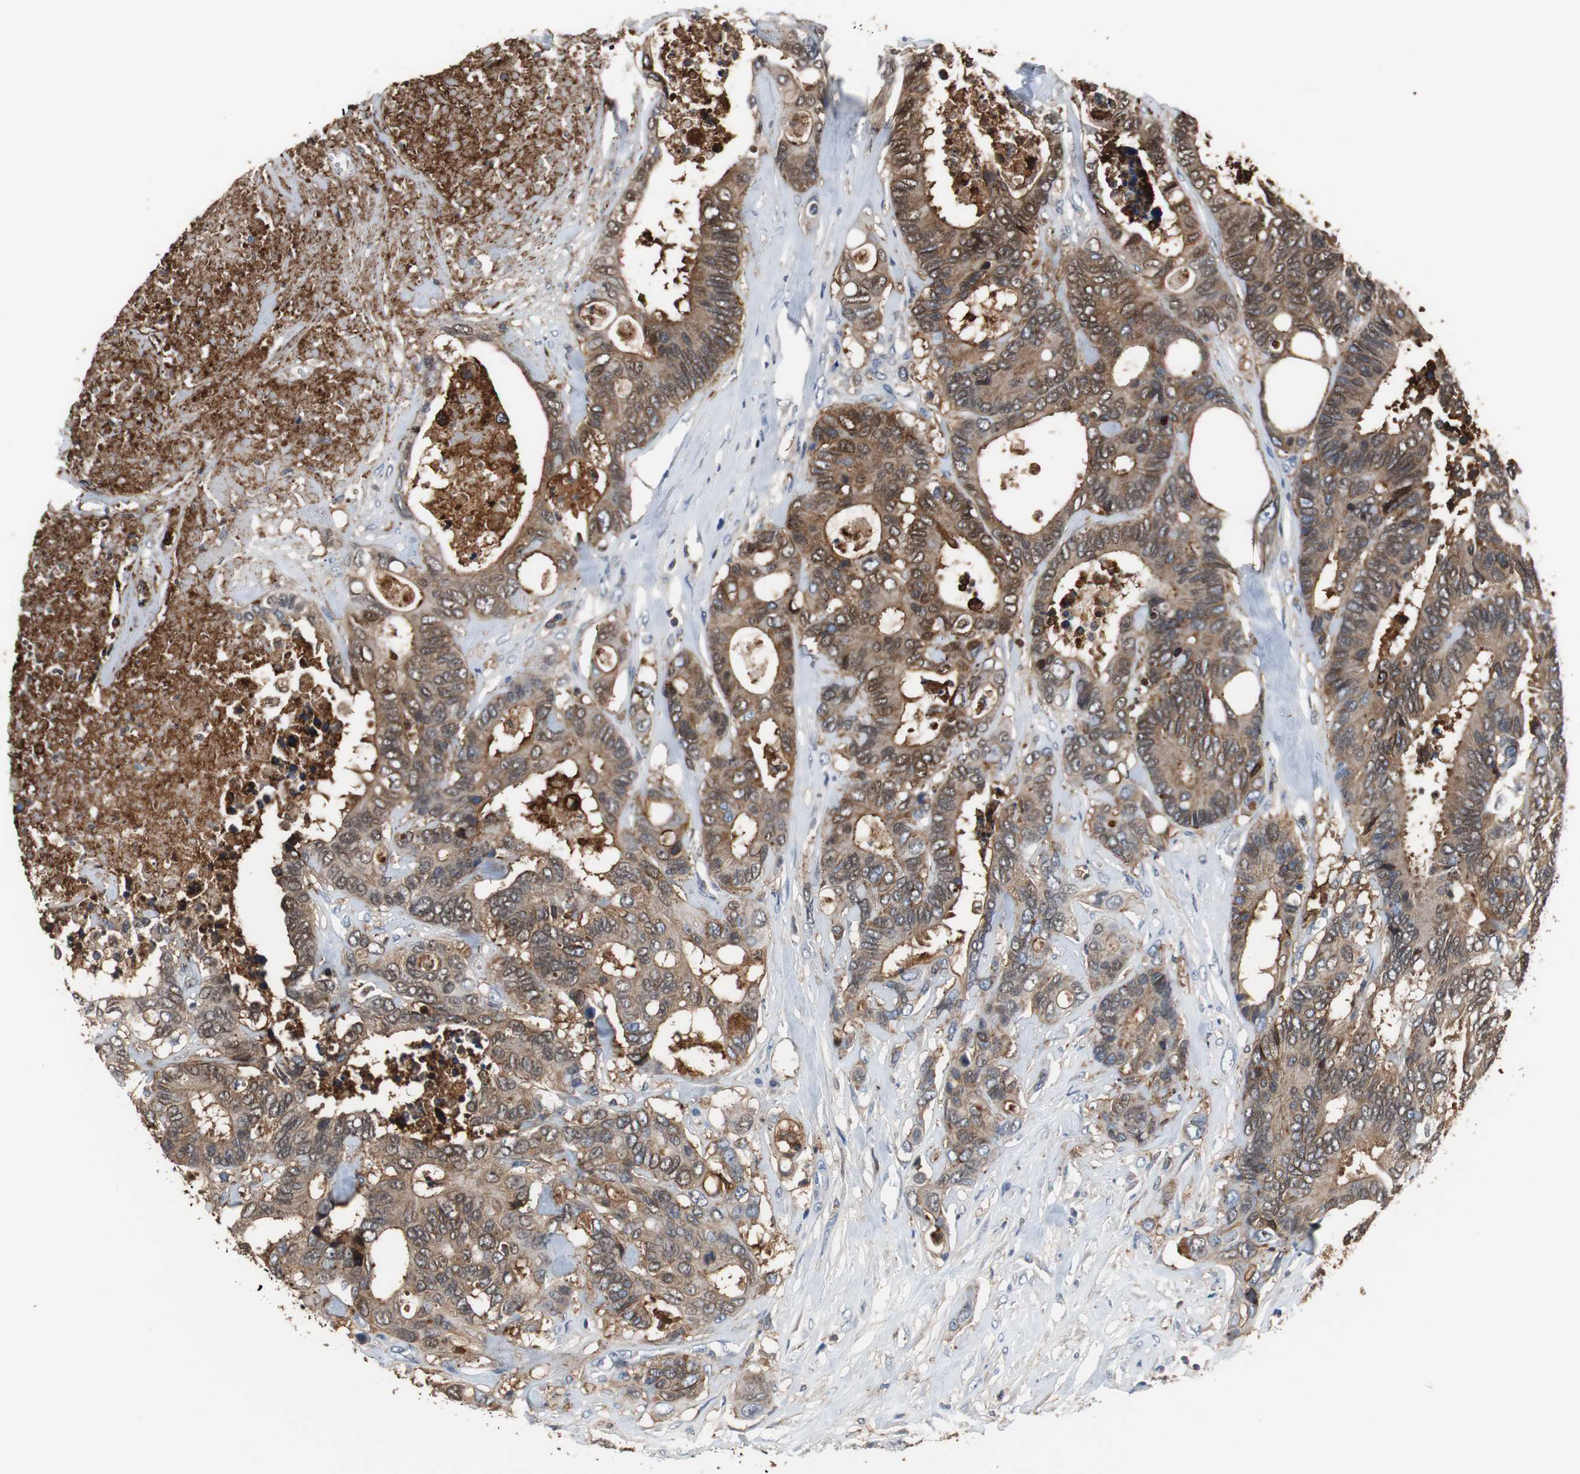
{"staining": {"intensity": "moderate", "quantity": ">75%", "location": "cytoplasmic/membranous"}, "tissue": "colorectal cancer", "cell_type": "Tumor cells", "image_type": "cancer", "snomed": [{"axis": "morphology", "description": "Adenocarcinoma, NOS"}, {"axis": "topography", "description": "Rectum"}], "caption": "Colorectal adenocarcinoma stained with DAB (3,3'-diaminobenzidine) immunohistochemistry (IHC) displays medium levels of moderate cytoplasmic/membranous positivity in approximately >75% of tumor cells. (Brightfield microscopy of DAB IHC at high magnification).", "gene": "ANXA4", "patient": {"sex": "male", "age": 55}}